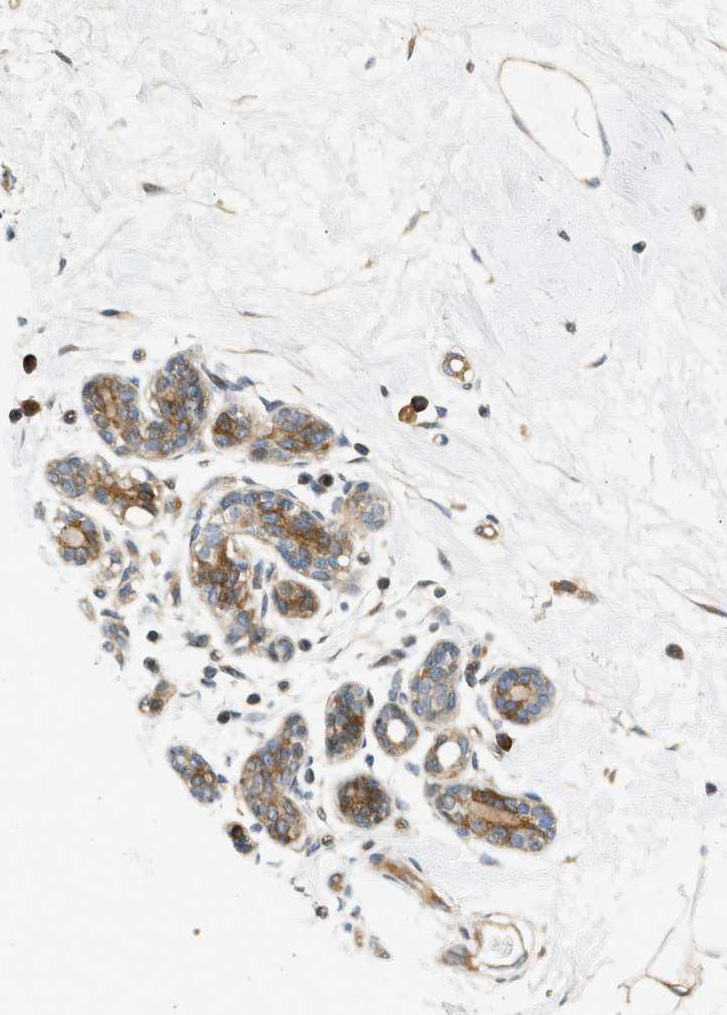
{"staining": {"intensity": "negative", "quantity": "none", "location": "none"}, "tissue": "breast", "cell_type": "Adipocytes", "image_type": "normal", "snomed": [{"axis": "morphology", "description": "Normal tissue, NOS"}, {"axis": "morphology", "description": "Lobular carcinoma"}, {"axis": "topography", "description": "Breast"}], "caption": "Adipocytes are negative for protein expression in unremarkable human breast. (DAB immunohistochemistry (IHC) visualized using brightfield microscopy, high magnification).", "gene": "NRSN2", "patient": {"sex": "female", "age": 59}}